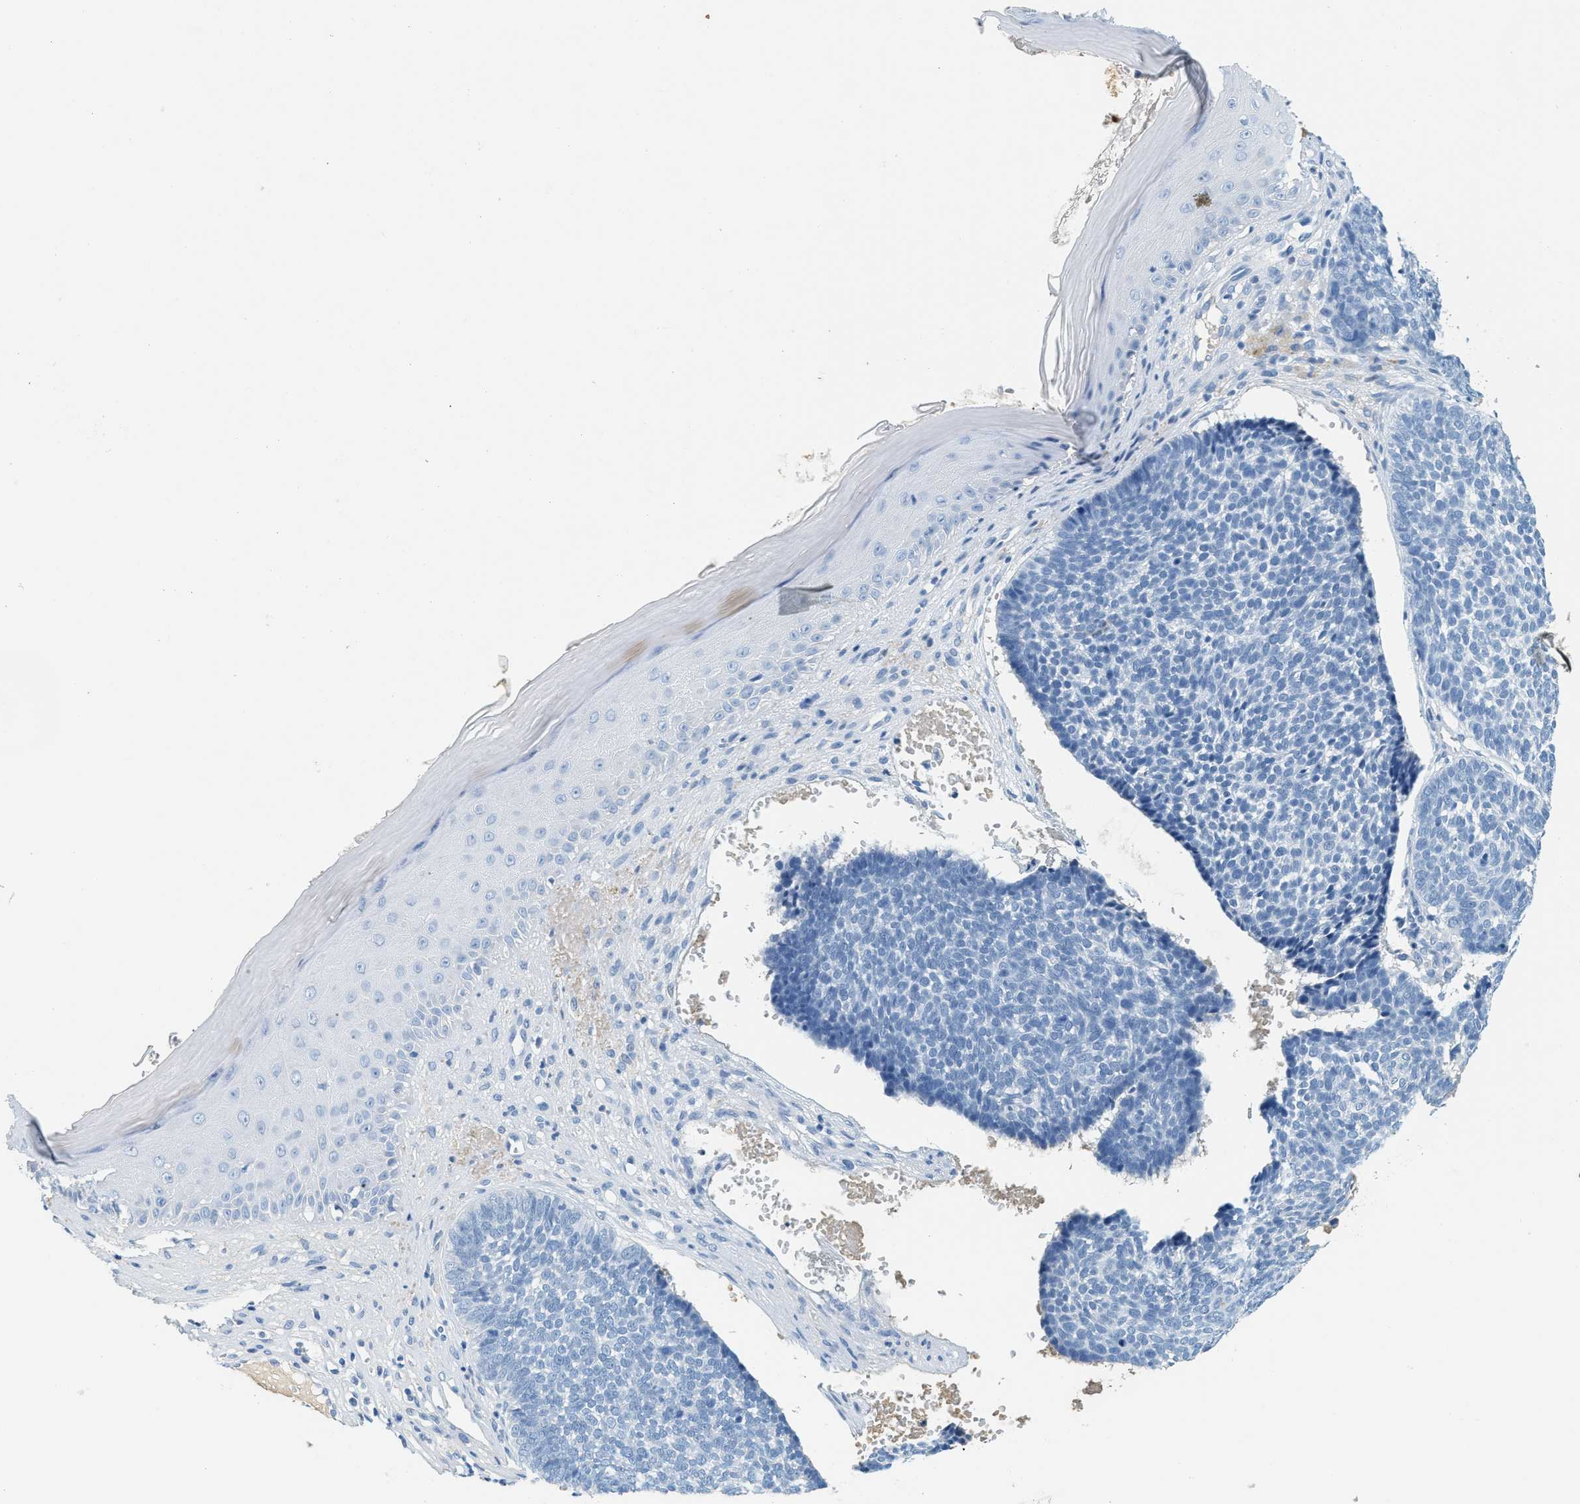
{"staining": {"intensity": "negative", "quantity": "none", "location": "none"}, "tissue": "skin cancer", "cell_type": "Tumor cells", "image_type": "cancer", "snomed": [{"axis": "morphology", "description": "Basal cell carcinoma"}, {"axis": "topography", "description": "Skin"}], "caption": "Histopathology image shows no significant protein positivity in tumor cells of basal cell carcinoma (skin).", "gene": "LCN2", "patient": {"sex": "male", "age": 84}}